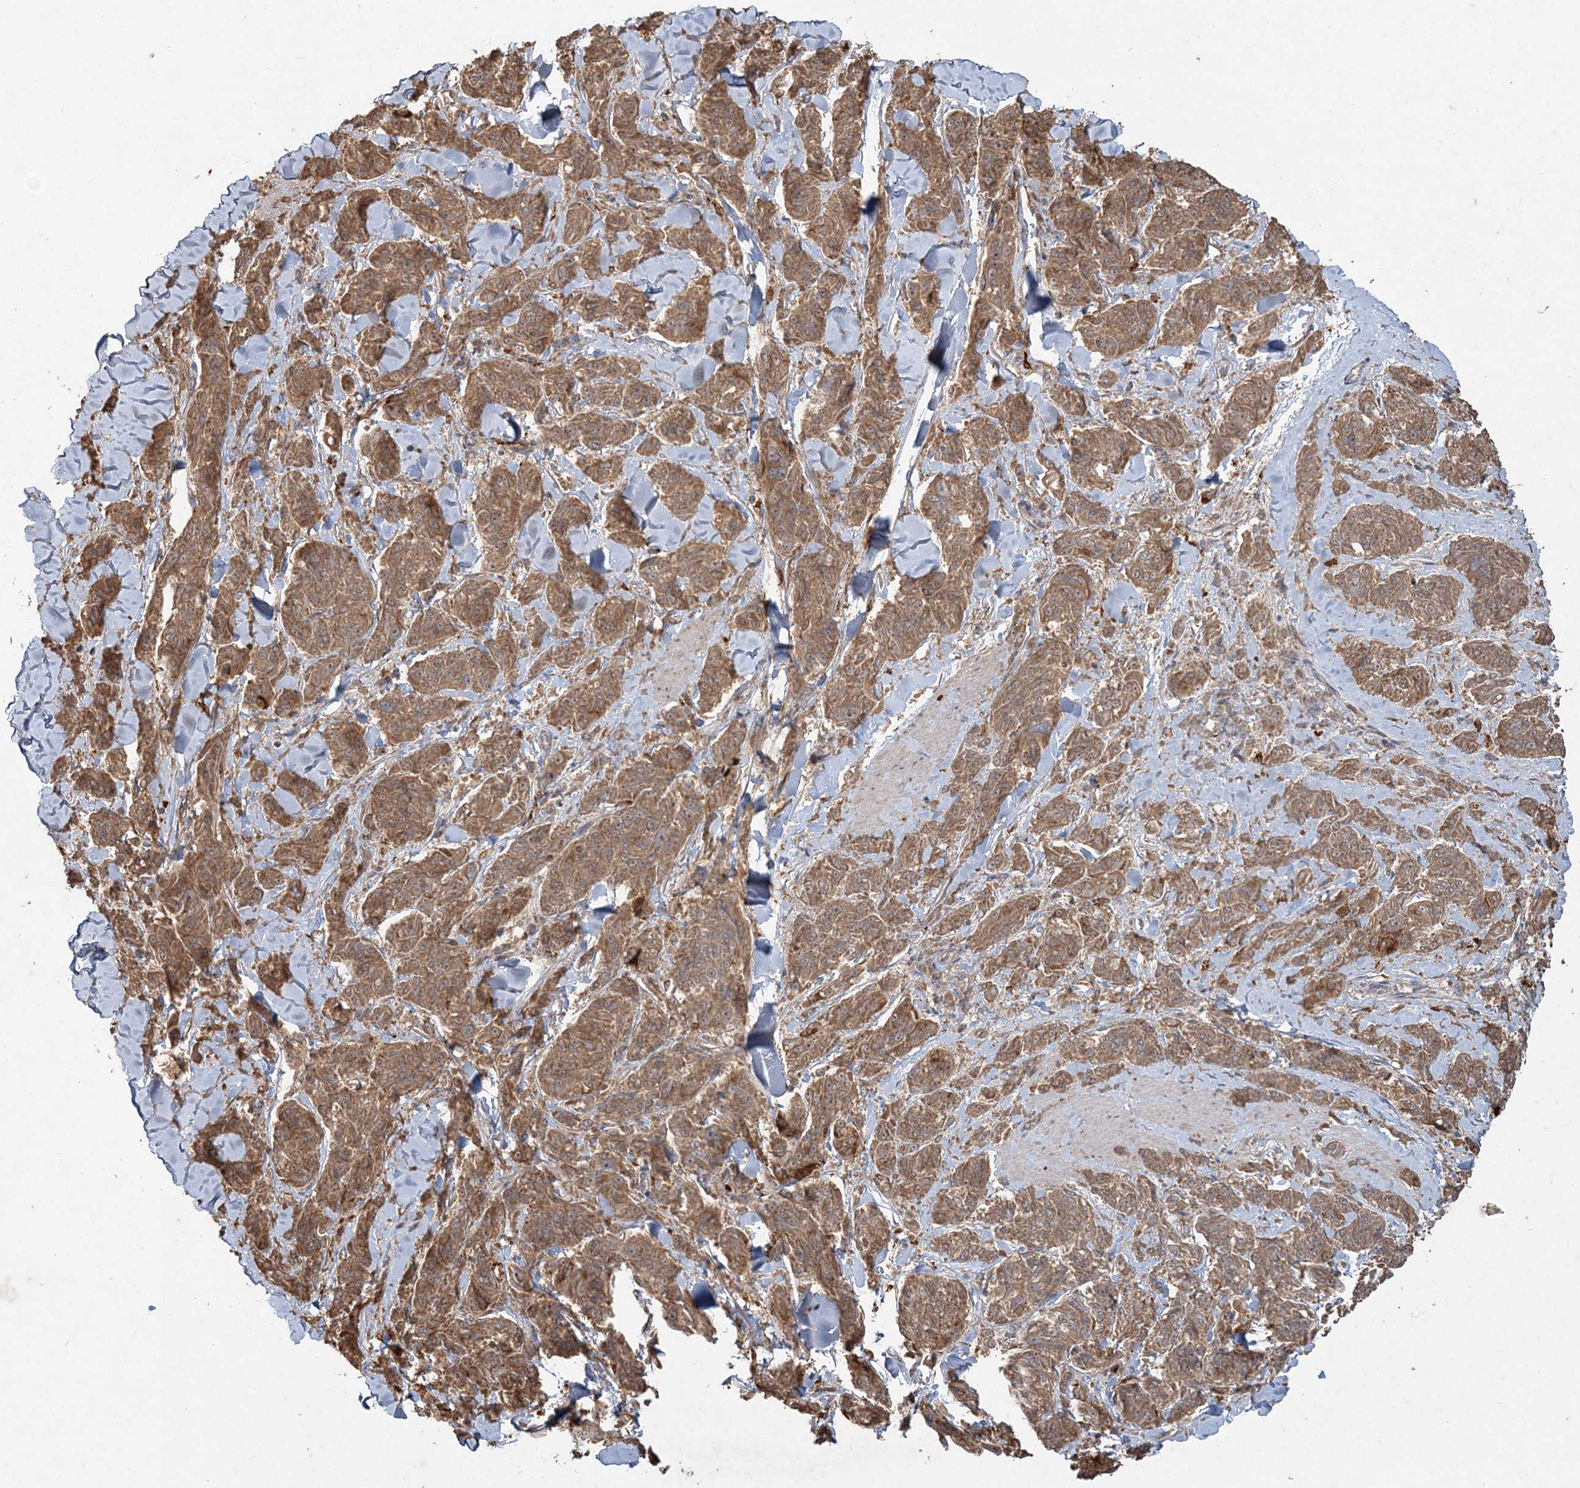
{"staining": {"intensity": "moderate", "quantity": ">75%", "location": "cytoplasmic/membranous"}, "tissue": "melanoma", "cell_type": "Tumor cells", "image_type": "cancer", "snomed": [{"axis": "morphology", "description": "Malignant melanoma, NOS"}, {"axis": "topography", "description": "Skin"}], "caption": "Immunohistochemistry (DAB (3,3'-diaminobenzidine)) staining of melanoma exhibits moderate cytoplasmic/membranous protein staining in approximately >75% of tumor cells.", "gene": "SPRY1", "patient": {"sex": "male", "age": 53}}